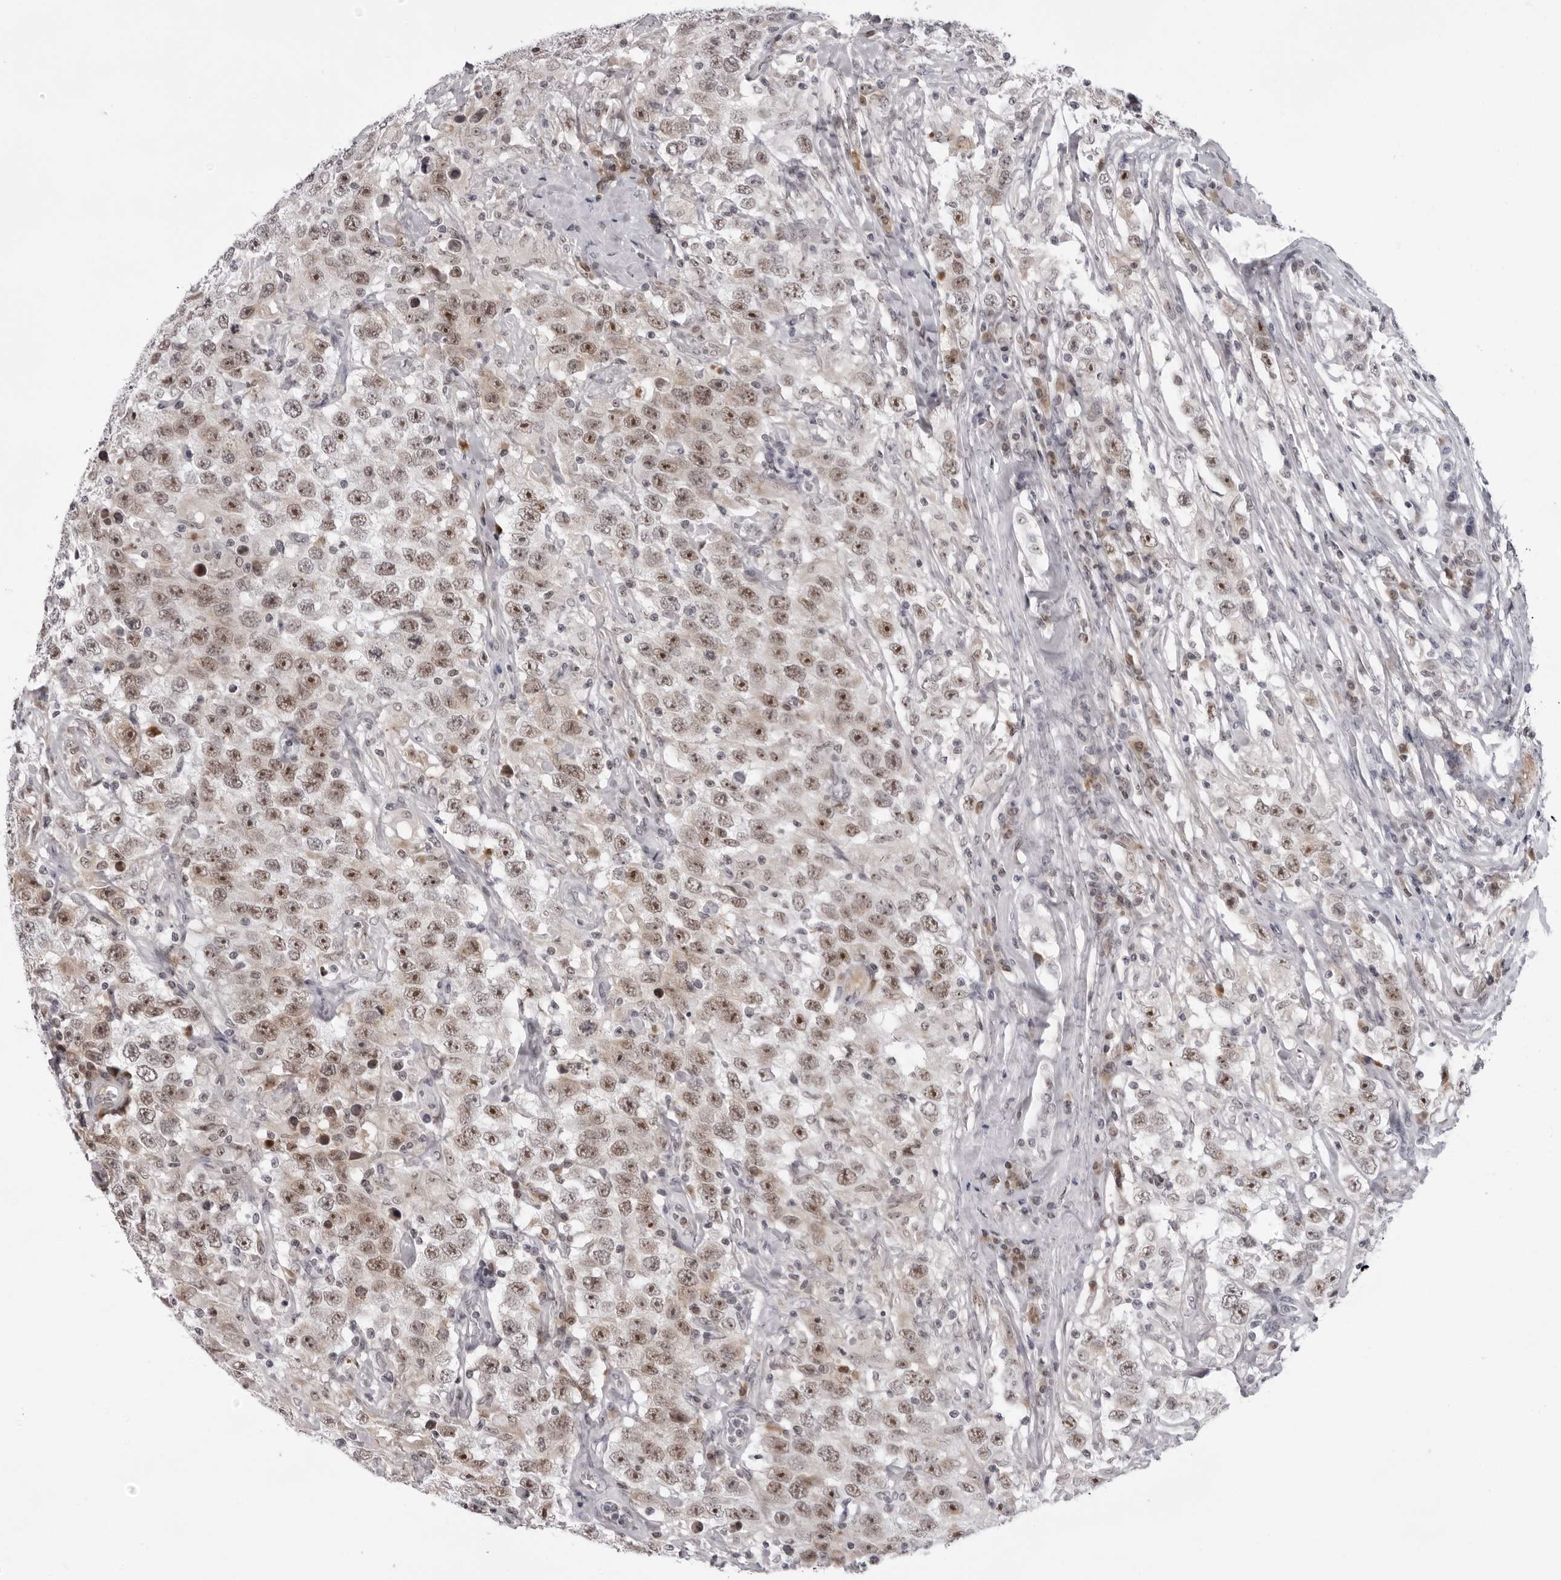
{"staining": {"intensity": "moderate", "quantity": ">75%", "location": "nuclear"}, "tissue": "testis cancer", "cell_type": "Tumor cells", "image_type": "cancer", "snomed": [{"axis": "morphology", "description": "Seminoma, NOS"}, {"axis": "topography", "description": "Testis"}], "caption": "Immunohistochemical staining of human testis seminoma shows medium levels of moderate nuclear expression in about >75% of tumor cells.", "gene": "EXOSC10", "patient": {"sex": "male", "age": 41}}